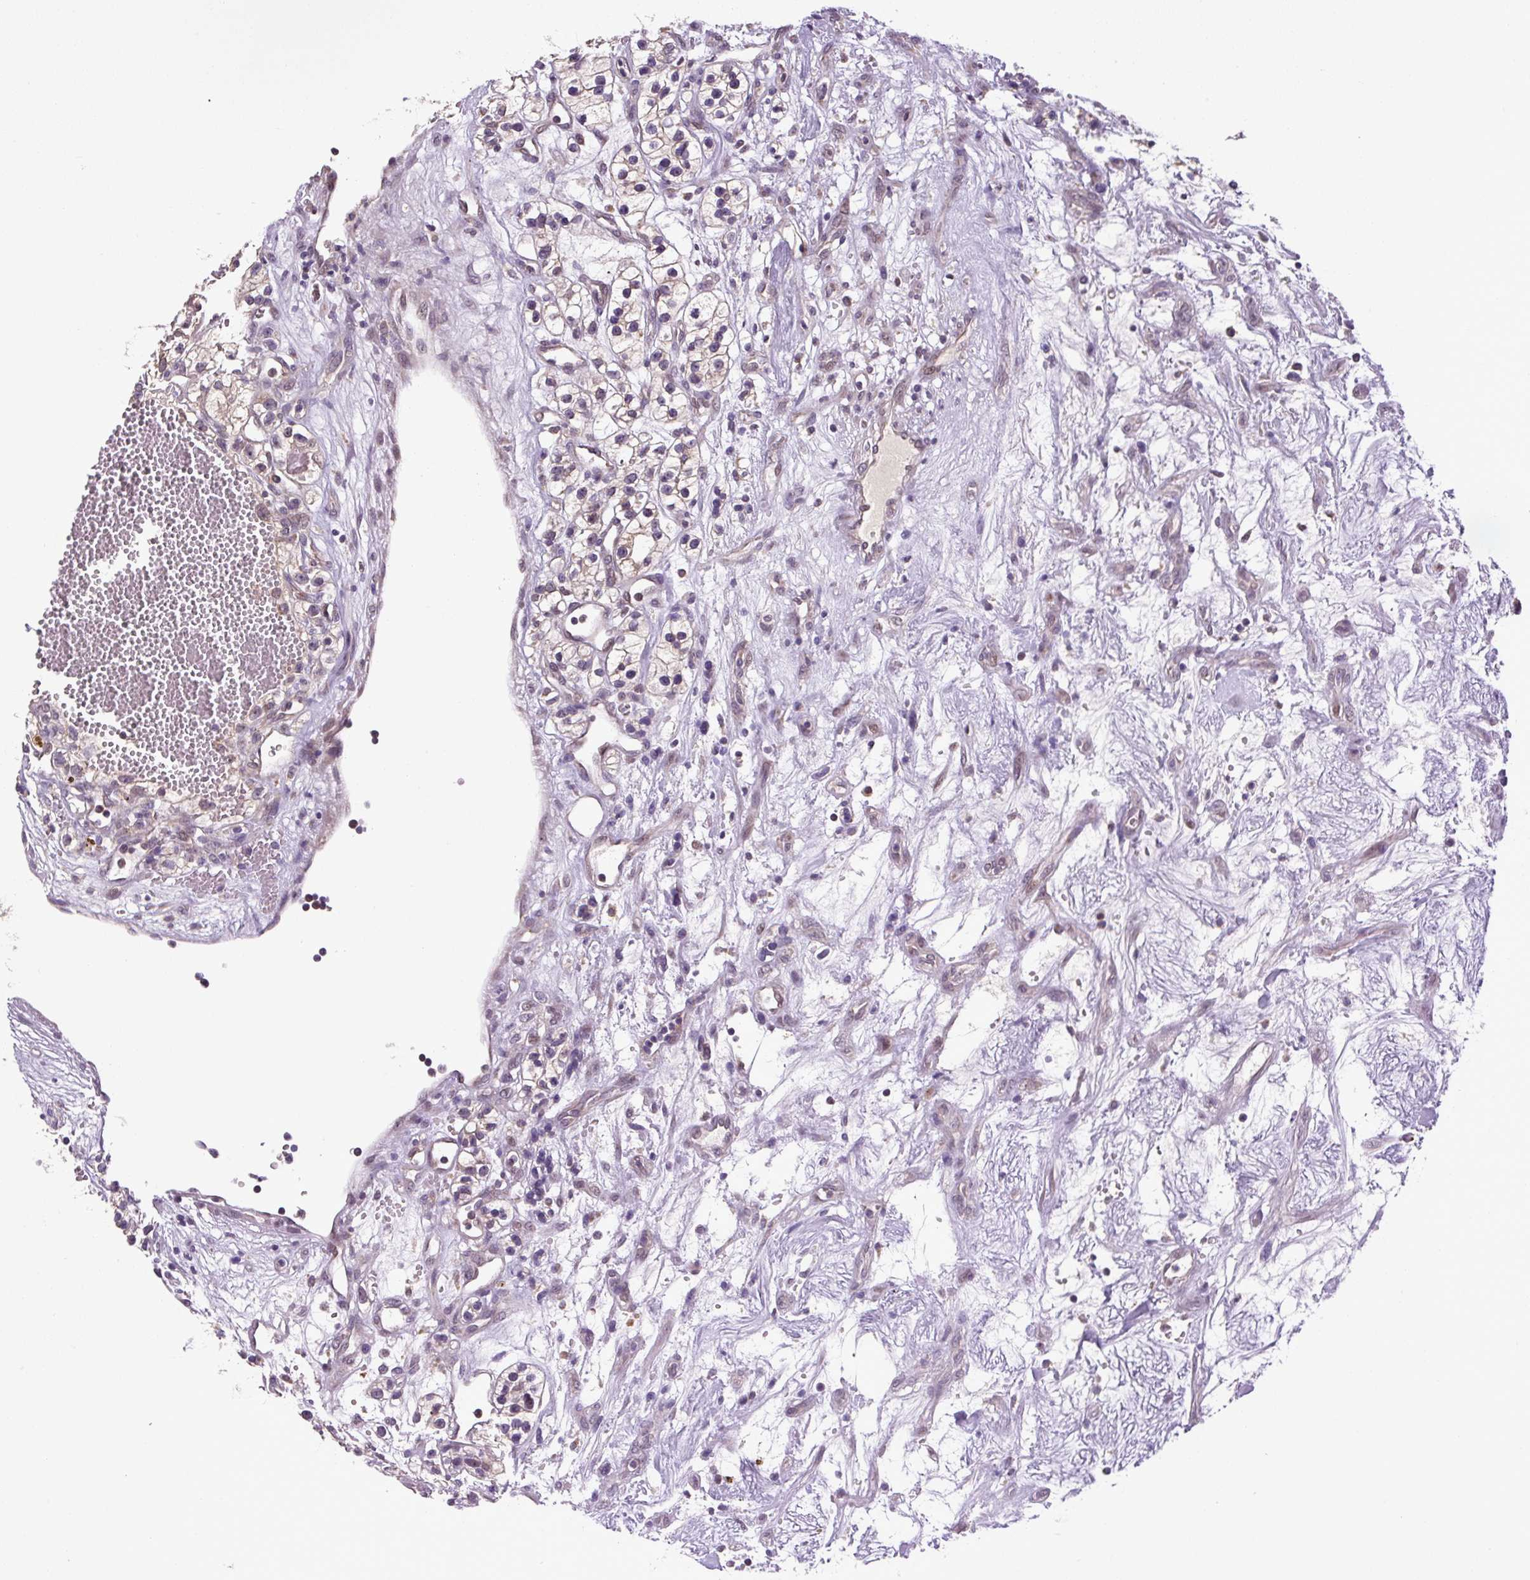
{"staining": {"intensity": "weak", "quantity": "<25%", "location": "cytoplasmic/membranous"}, "tissue": "renal cancer", "cell_type": "Tumor cells", "image_type": "cancer", "snomed": [{"axis": "morphology", "description": "Adenocarcinoma, NOS"}, {"axis": "topography", "description": "Kidney"}], "caption": "Tumor cells are negative for protein expression in human renal cancer (adenocarcinoma). (Brightfield microscopy of DAB (3,3'-diaminobenzidine) IHC at high magnification).", "gene": "MFSD9", "patient": {"sex": "female", "age": 57}}